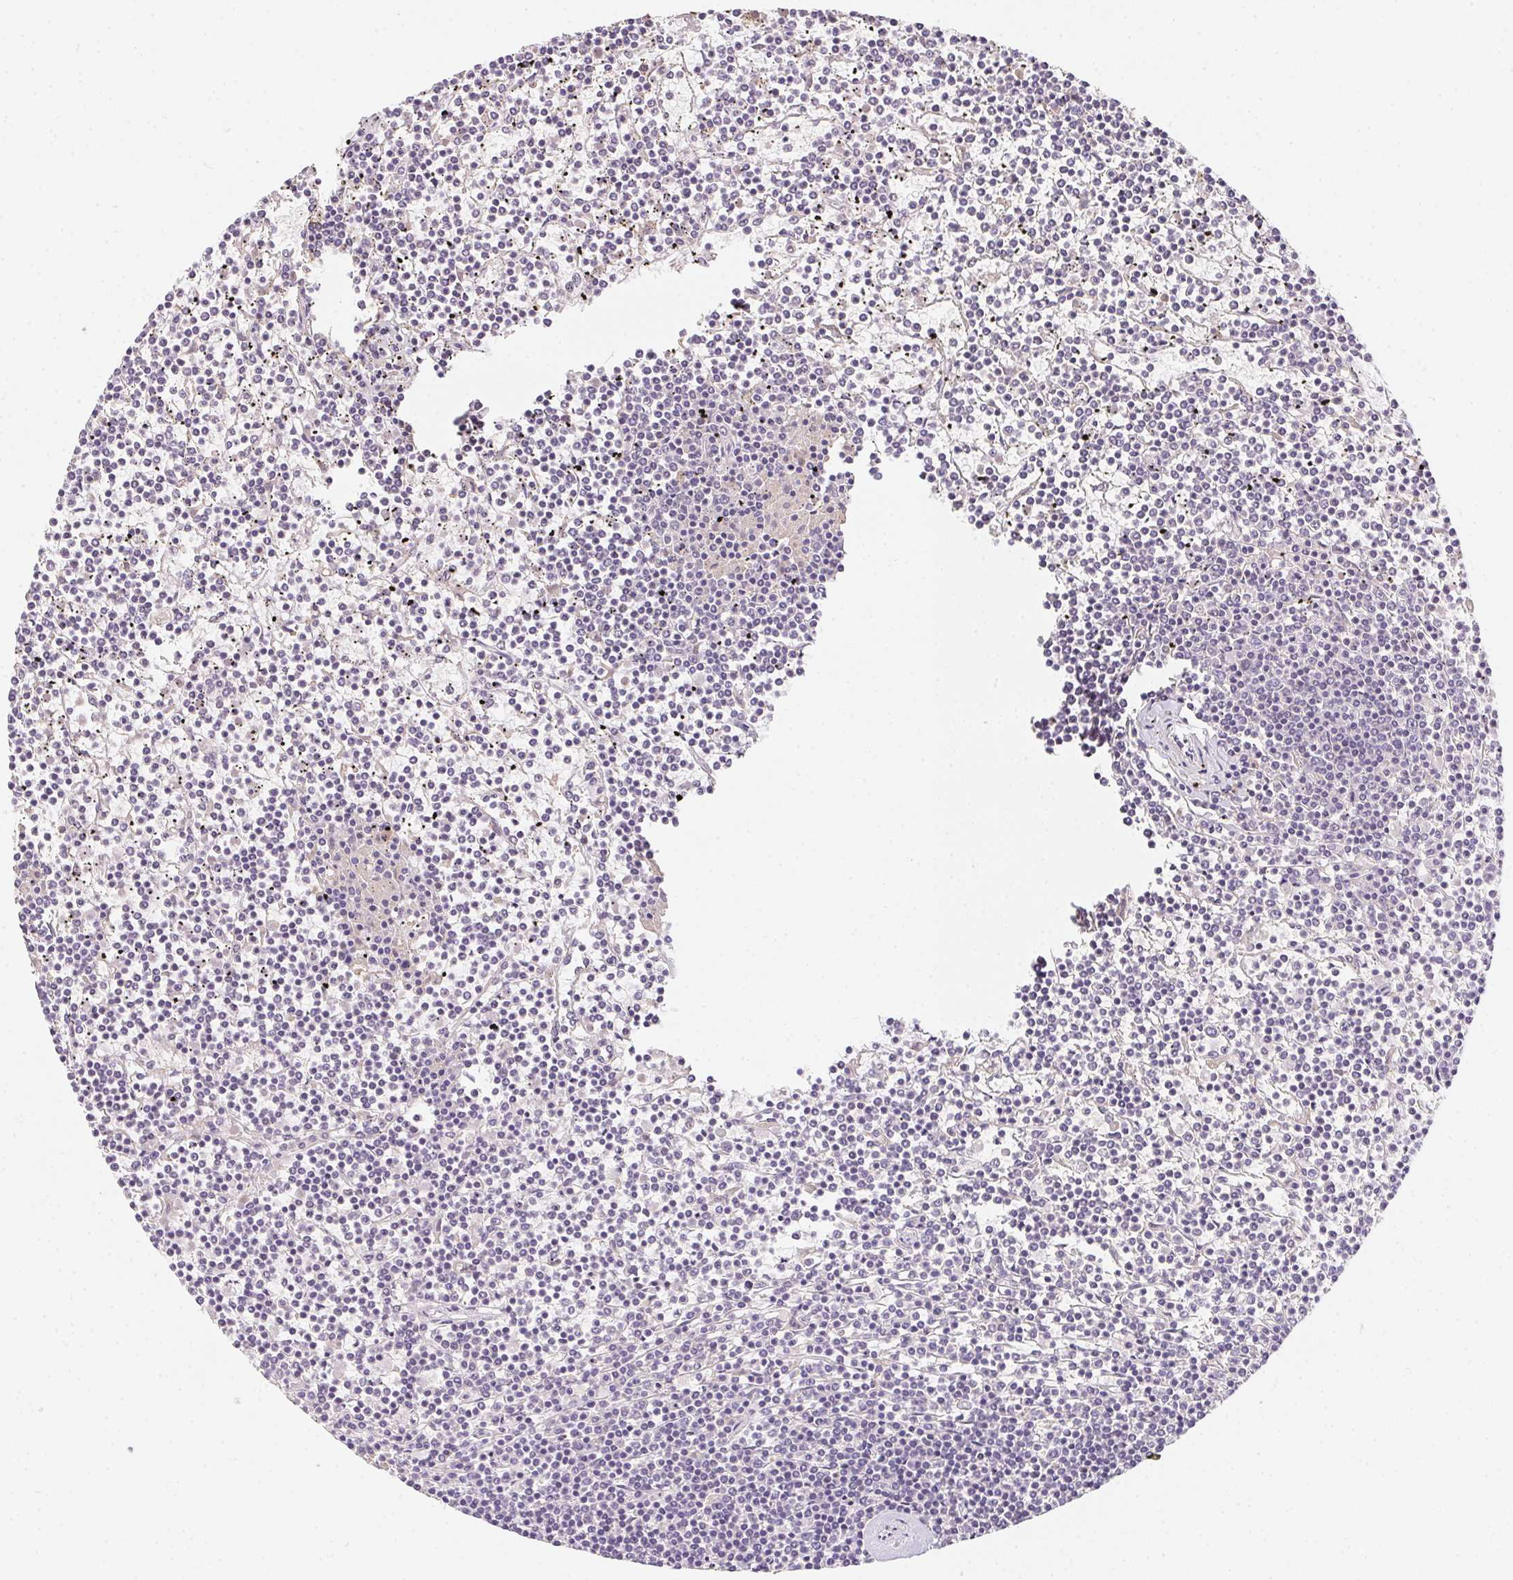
{"staining": {"intensity": "negative", "quantity": "none", "location": "none"}, "tissue": "lymphoma", "cell_type": "Tumor cells", "image_type": "cancer", "snomed": [{"axis": "morphology", "description": "Malignant lymphoma, non-Hodgkin's type, Low grade"}, {"axis": "topography", "description": "Spleen"}], "caption": "This is an IHC photomicrograph of low-grade malignant lymphoma, non-Hodgkin's type. There is no positivity in tumor cells.", "gene": "SLC6A18", "patient": {"sex": "female", "age": 19}}